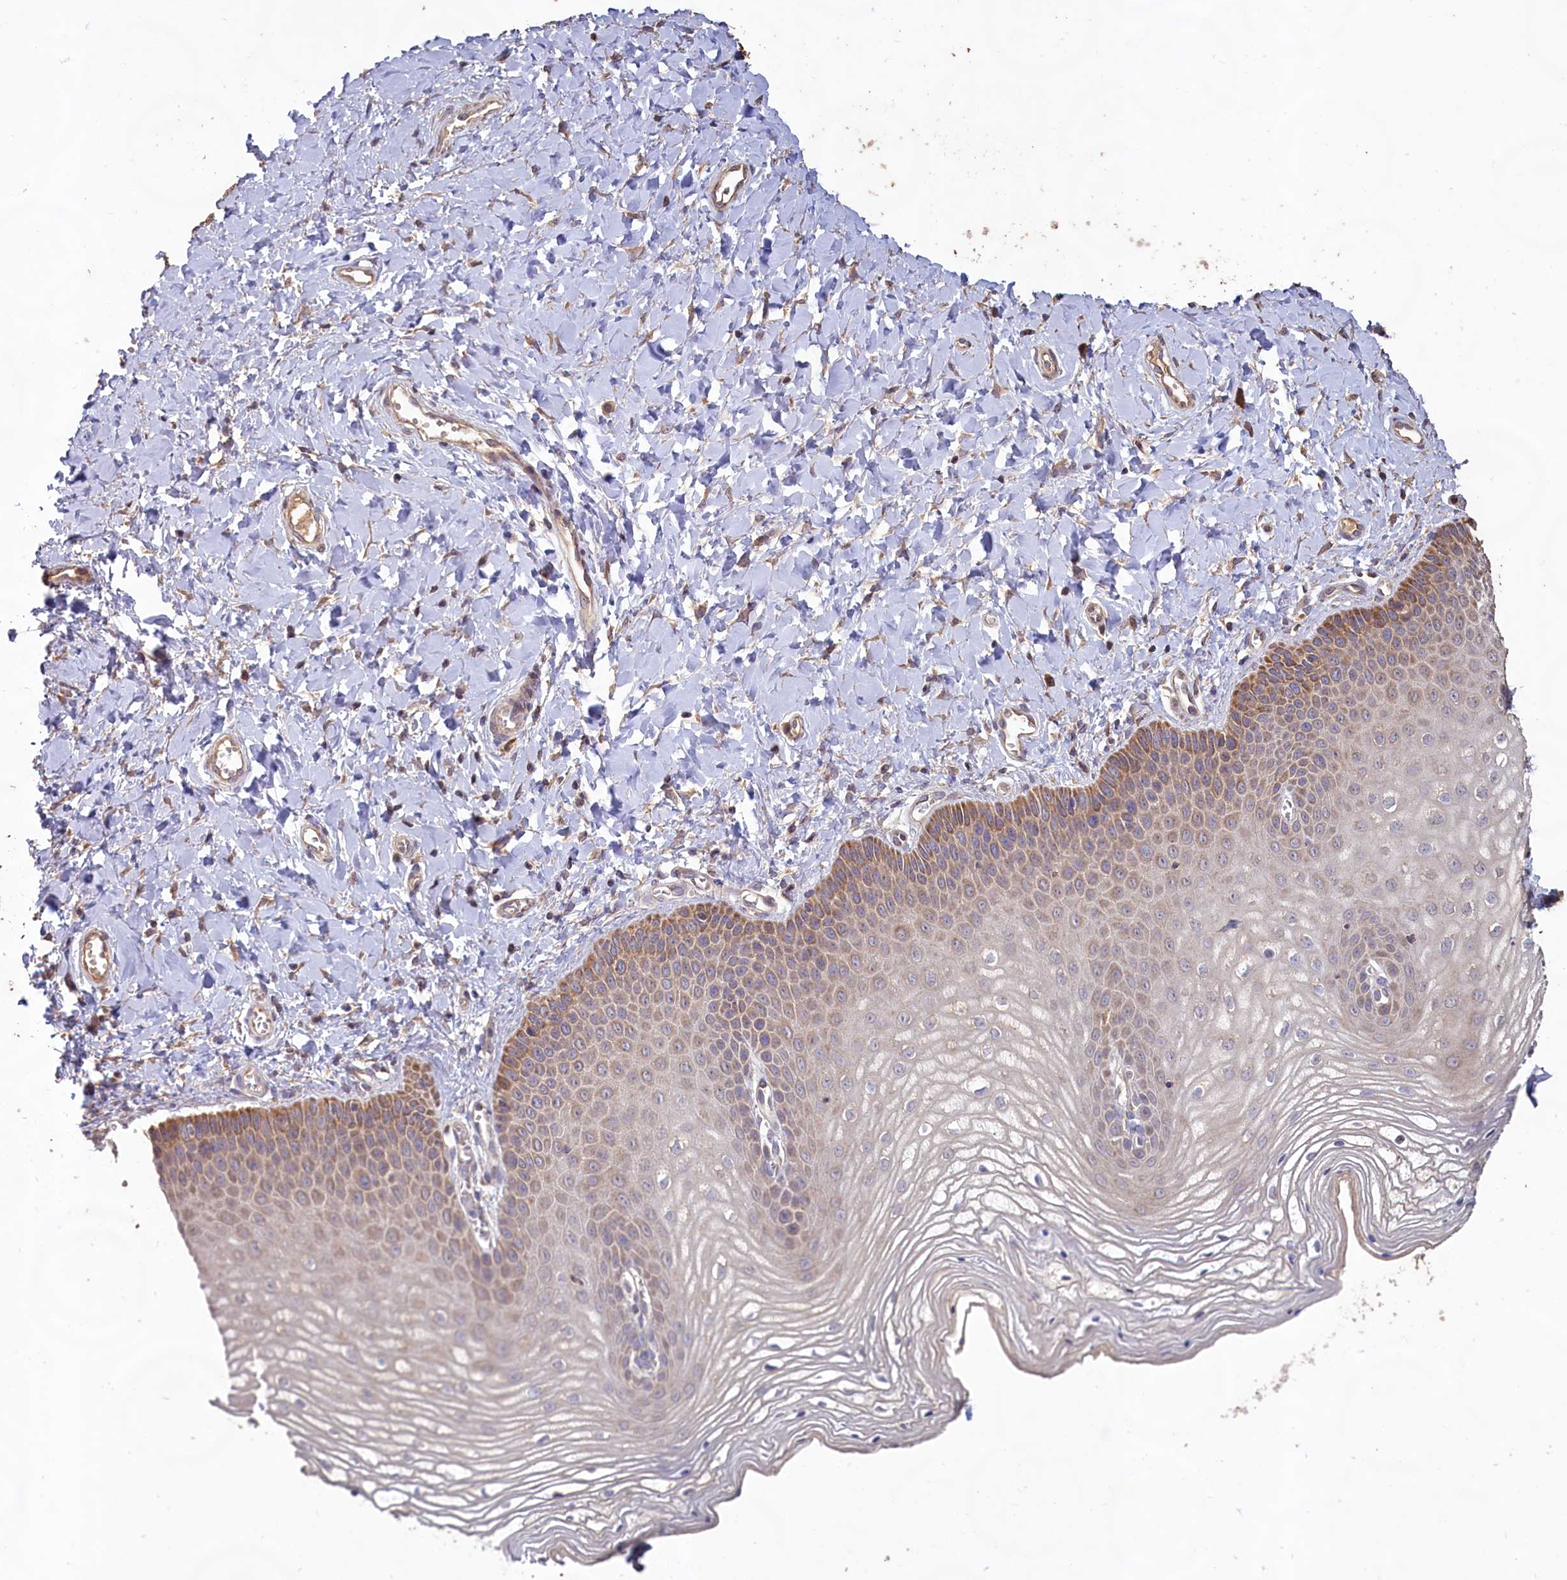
{"staining": {"intensity": "moderate", "quantity": "25%-75%", "location": "cytoplasmic/membranous"}, "tissue": "vagina", "cell_type": "Squamous epithelial cells", "image_type": "normal", "snomed": [{"axis": "morphology", "description": "Normal tissue, NOS"}, {"axis": "topography", "description": "Vagina"}, {"axis": "topography", "description": "Cervix"}], "caption": "Immunohistochemical staining of normal vagina demonstrates moderate cytoplasmic/membranous protein expression in about 25%-75% of squamous epithelial cells.", "gene": "FUNDC1", "patient": {"sex": "female", "age": 40}}